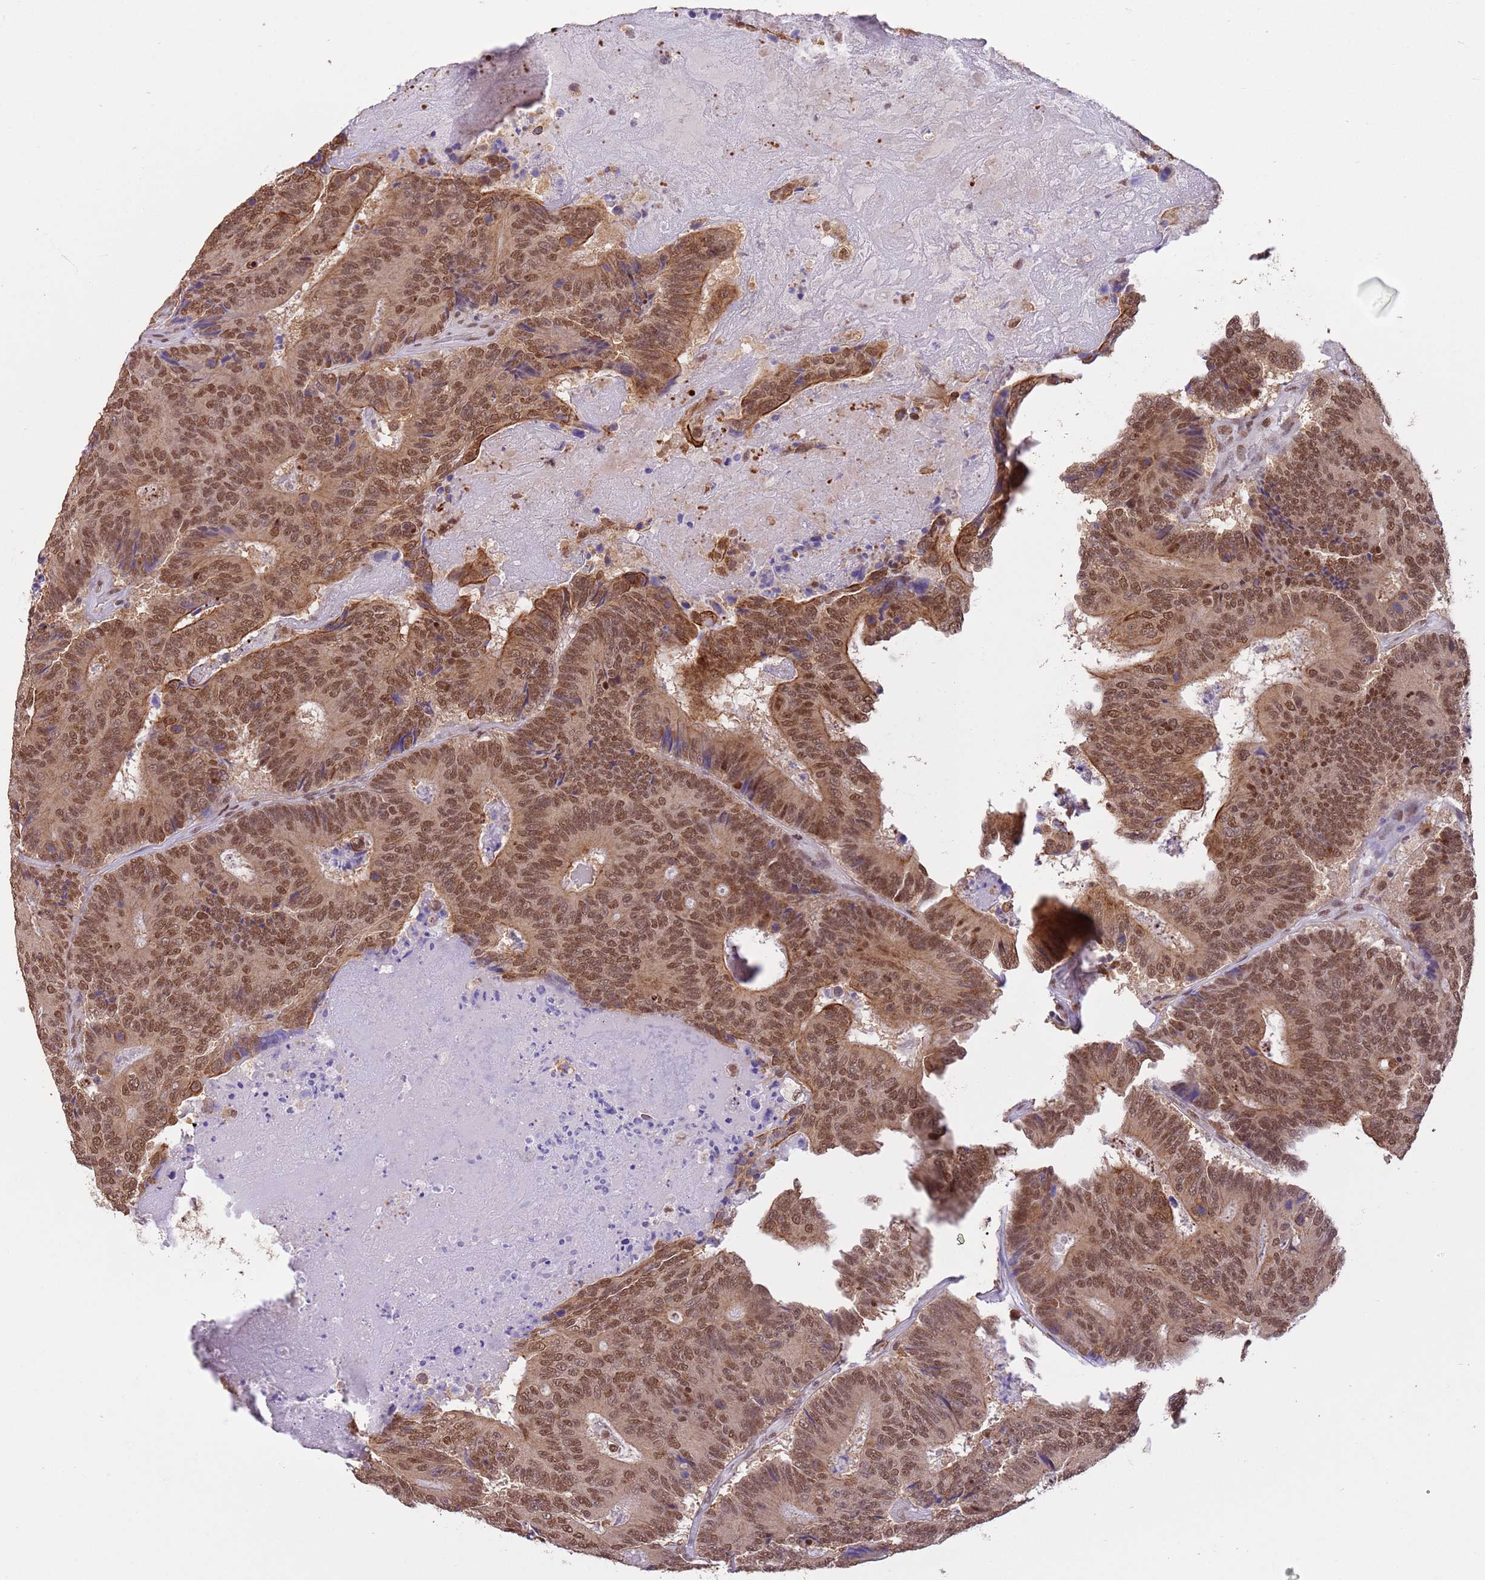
{"staining": {"intensity": "moderate", "quantity": ">75%", "location": "nuclear"}, "tissue": "colorectal cancer", "cell_type": "Tumor cells", "image_type": "cancer", "snomed": [{"axis": "morphology", "description": "Adenocarcinoma, NOS"}, {"axis": "topography", "description": "Colon"}], "caption": "Immunohistochemical staining of human colorectal cancer (adenocarcinoma) reveals medium levels of moderate nuclear staining in about >75% of tumor cells.", "gene": "TRIM32", "patient": {"sex": "male", "age": 83}}